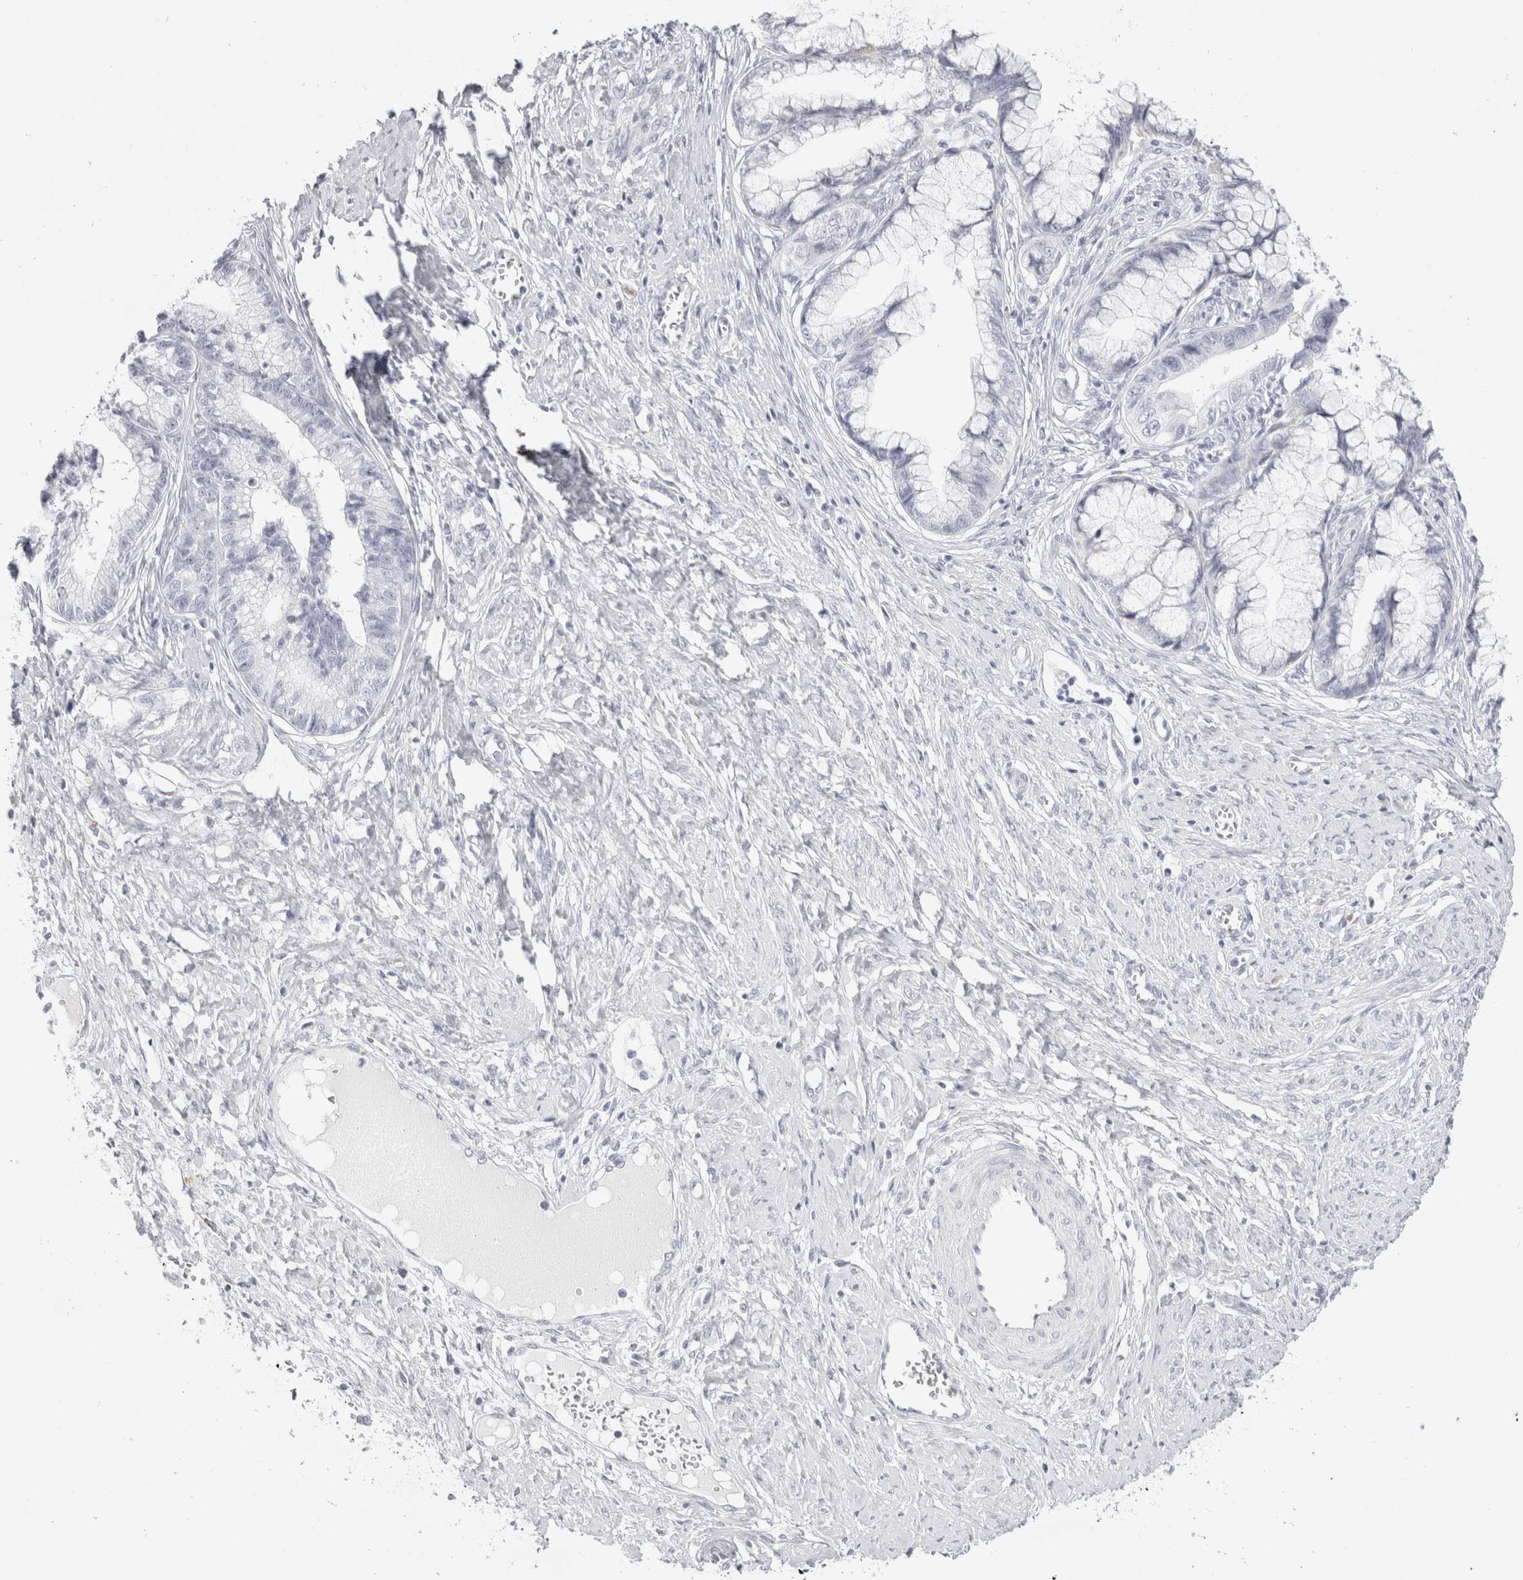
{"staining": {"intensity": "negative", "quantity": "none", "location": "none"}, "tissue": "cervical cancer", "cell_type": "Tumor cells", "image_type": "cancer", "snomed": [{"axis": "morphology", "description": "Adenocarcinoma, NOS"}, {"axis": "topography", "description": "Cervix"}], "caption": "Immunohistochemistry (IHC) of adenocarcinoma (cervical) shows no staining in tumor cells.", "gene": "GARIN1A", "patient": {"sex": "female", "age": 44}}